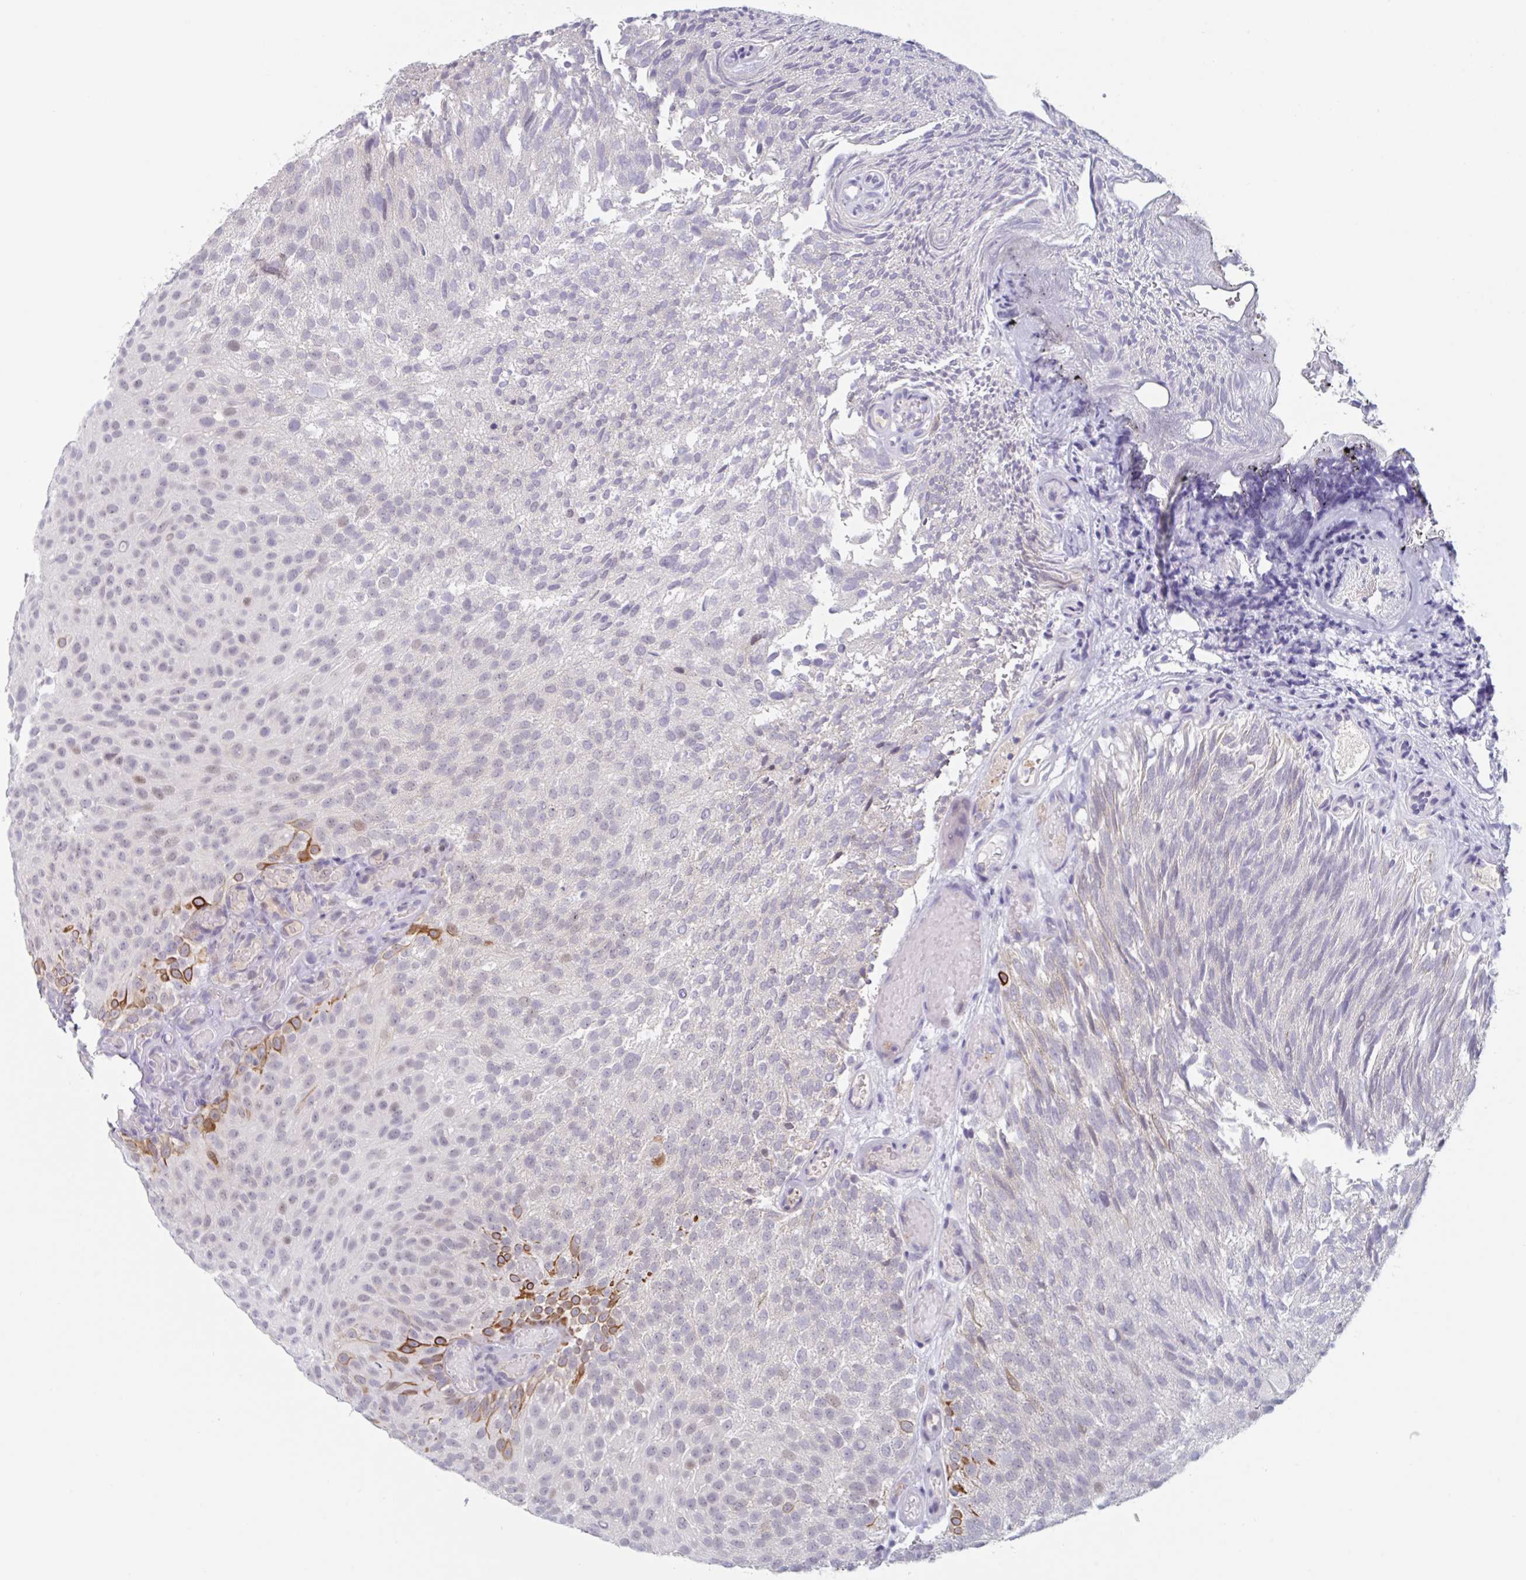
{"staining": {"intensity": "moderate", "quantity": "<25%", "location": "cytoplasmic/membranous,nuclear"}, "tissue": "urothelial cancer", "cell_type": "Tumor cells", "image_type": "cancer", "snomed": [{"axis": "morphology", "description": "Urothelial carcinoma, Low grade"}, {"axis": "topography", "description": "Urinary bladder"}], "caption": "The micrograph demonstrates staining of urothelial cancer, revealing moderate cytoplasmic/membranous and nuclear protein positivity (brown color) within tumor cells.", "gene": "KDM4D", "patient": {"sex": "male", "age": 78}}